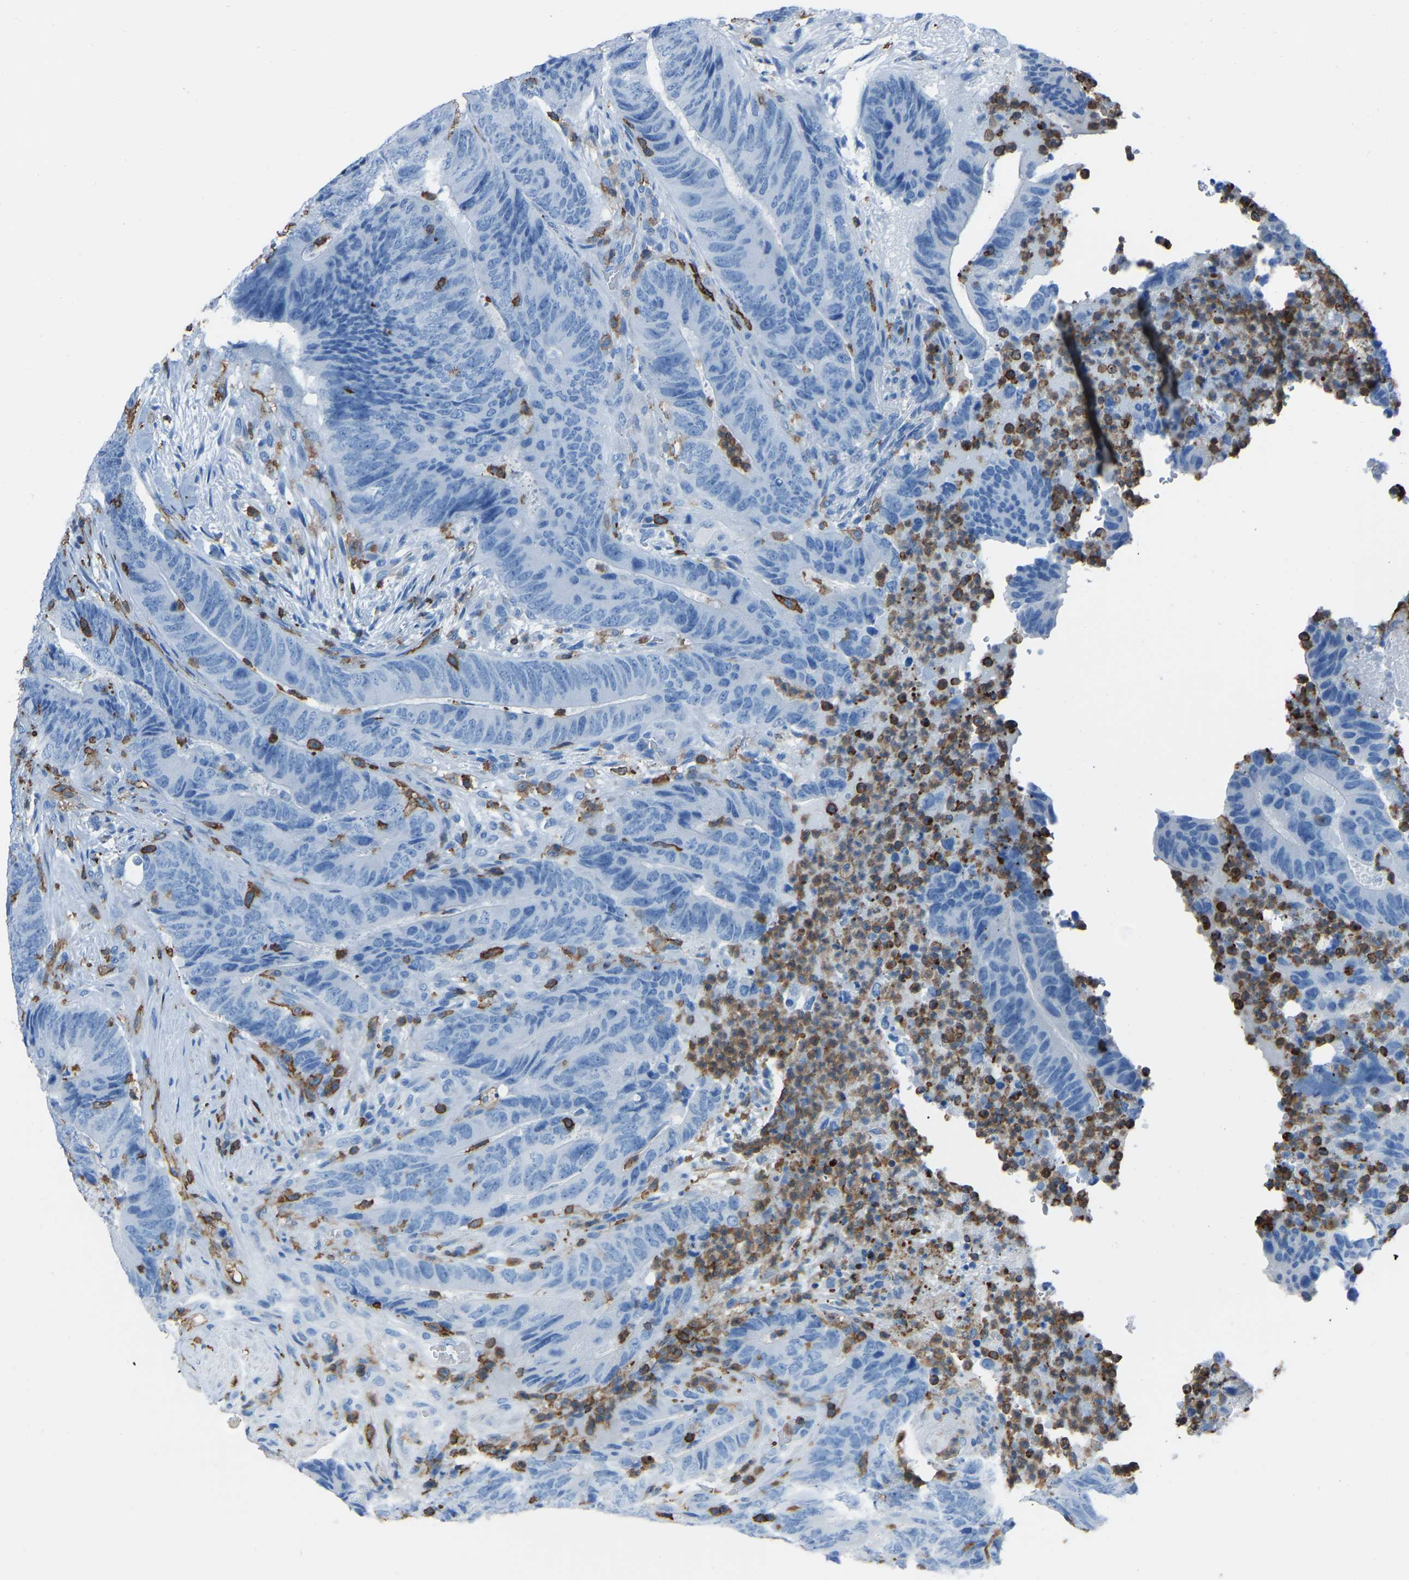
{"staining": {"intensity": "negative", "quantity": "none", "location": "none"}, "tissue": "colorectal cancer", "cell_type": "Tumor cells", "image_type": "cancer", "snomed": [{"axis": "morphology", "description": "Adenocarcinoma, NOS"}, {"axis": "topography", "description": "Colon"}], "caption": "Colorectal cancer stained for a protein using immunohistochemistry exhibits no positivity tumor cells.", "gene": "LSP1", "patient": {"sex": "male", "age": 56}}